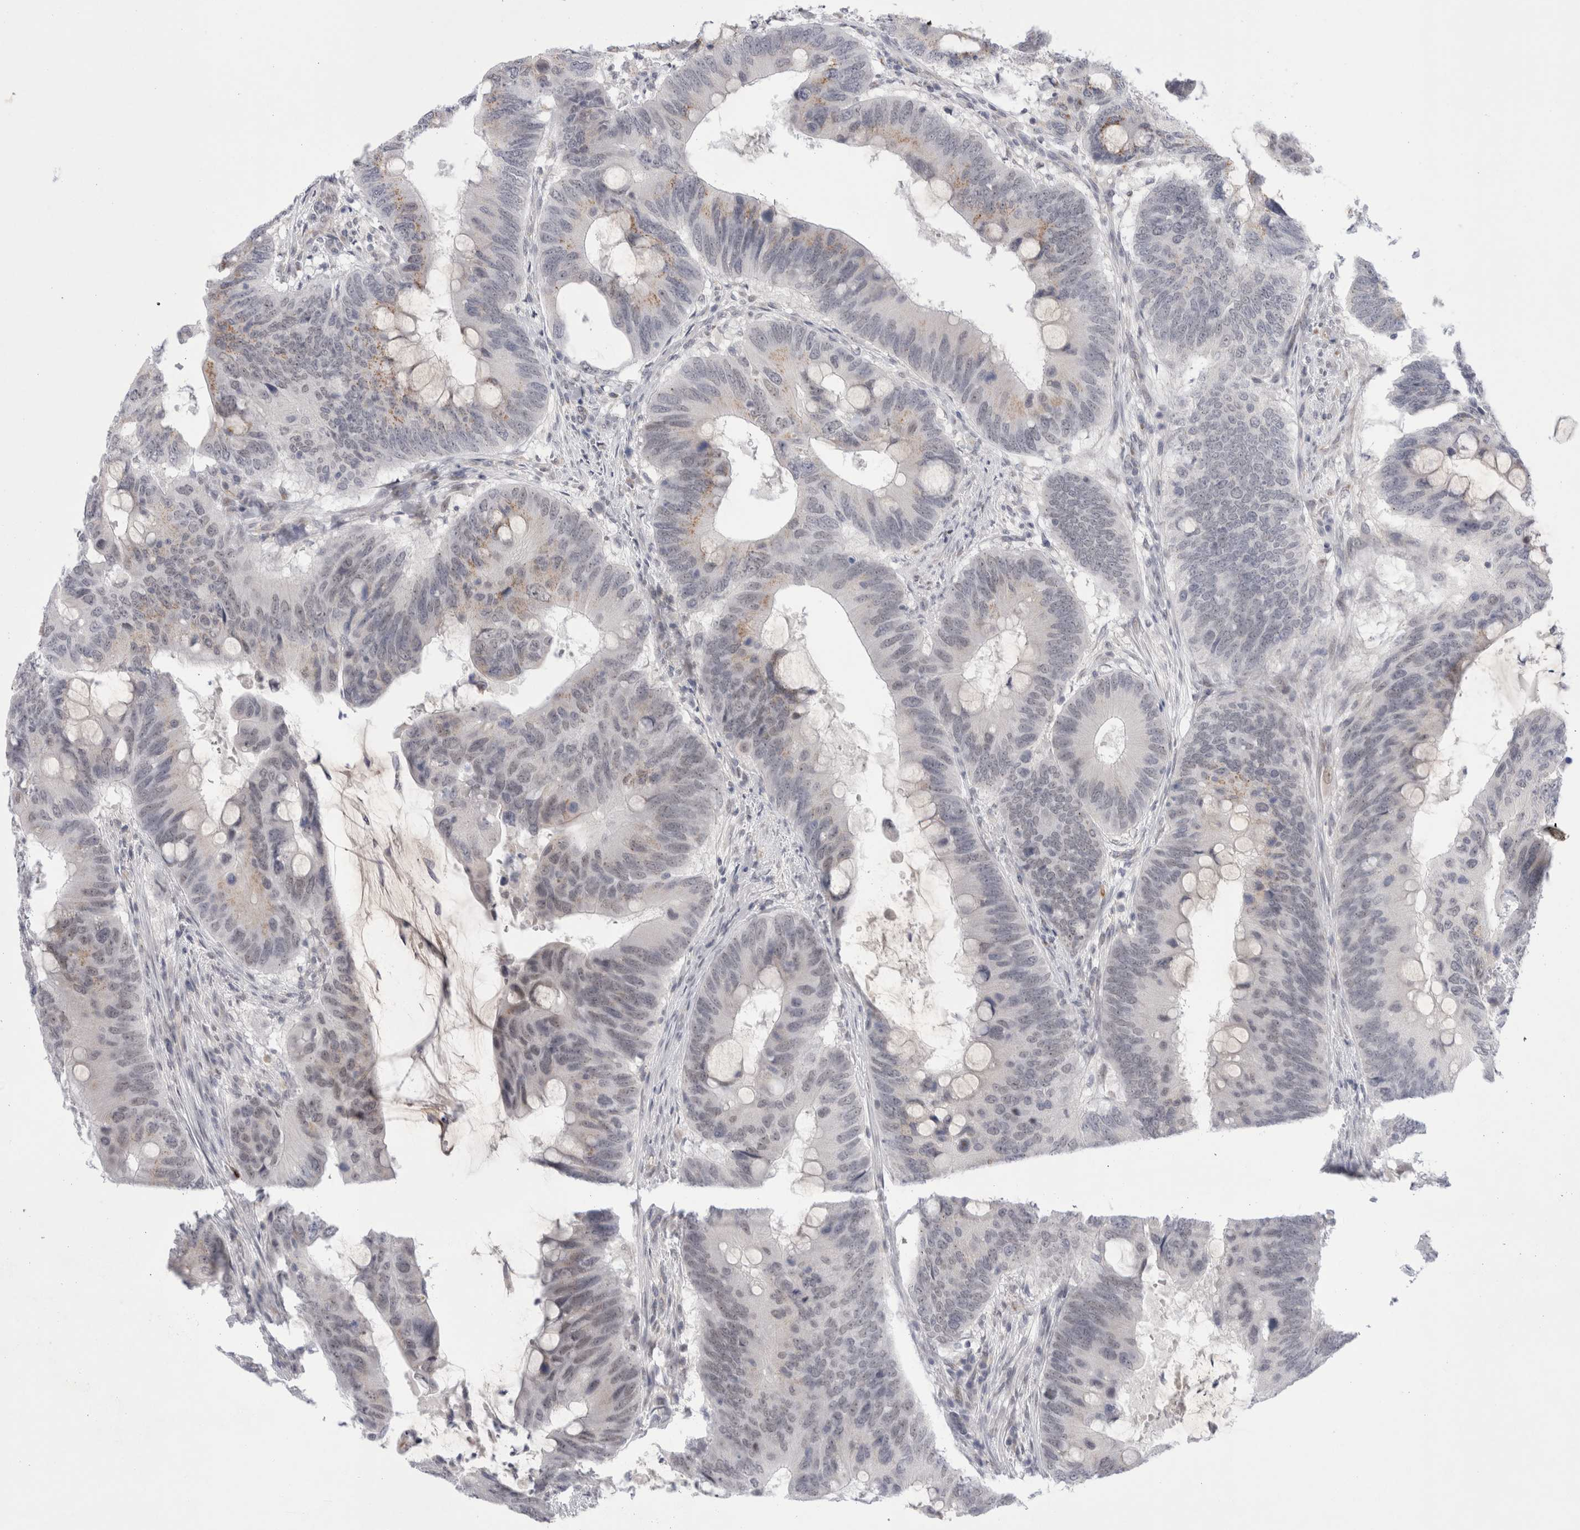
{"staining": {"intensity": "weak", "quantity": "25%-75%", "location": "cytoplasmic/membranous"}, "tissue": "colorectal cancer", "cell_type": "Tumor cells", "image_type": "cancer", "snomed": [{"axis": "morphology", "description": "Adenocarcinoma, NOS"}, {"axis": "topography", "description": "Colon"}], "caption": "Weak cytoplasmic/membranous staining is seen in about 25%-75% of tumor cells in colorectal adenocarcinoma.", "gene": "CERS5", "patient": {"sex": "male", "age": 71}}